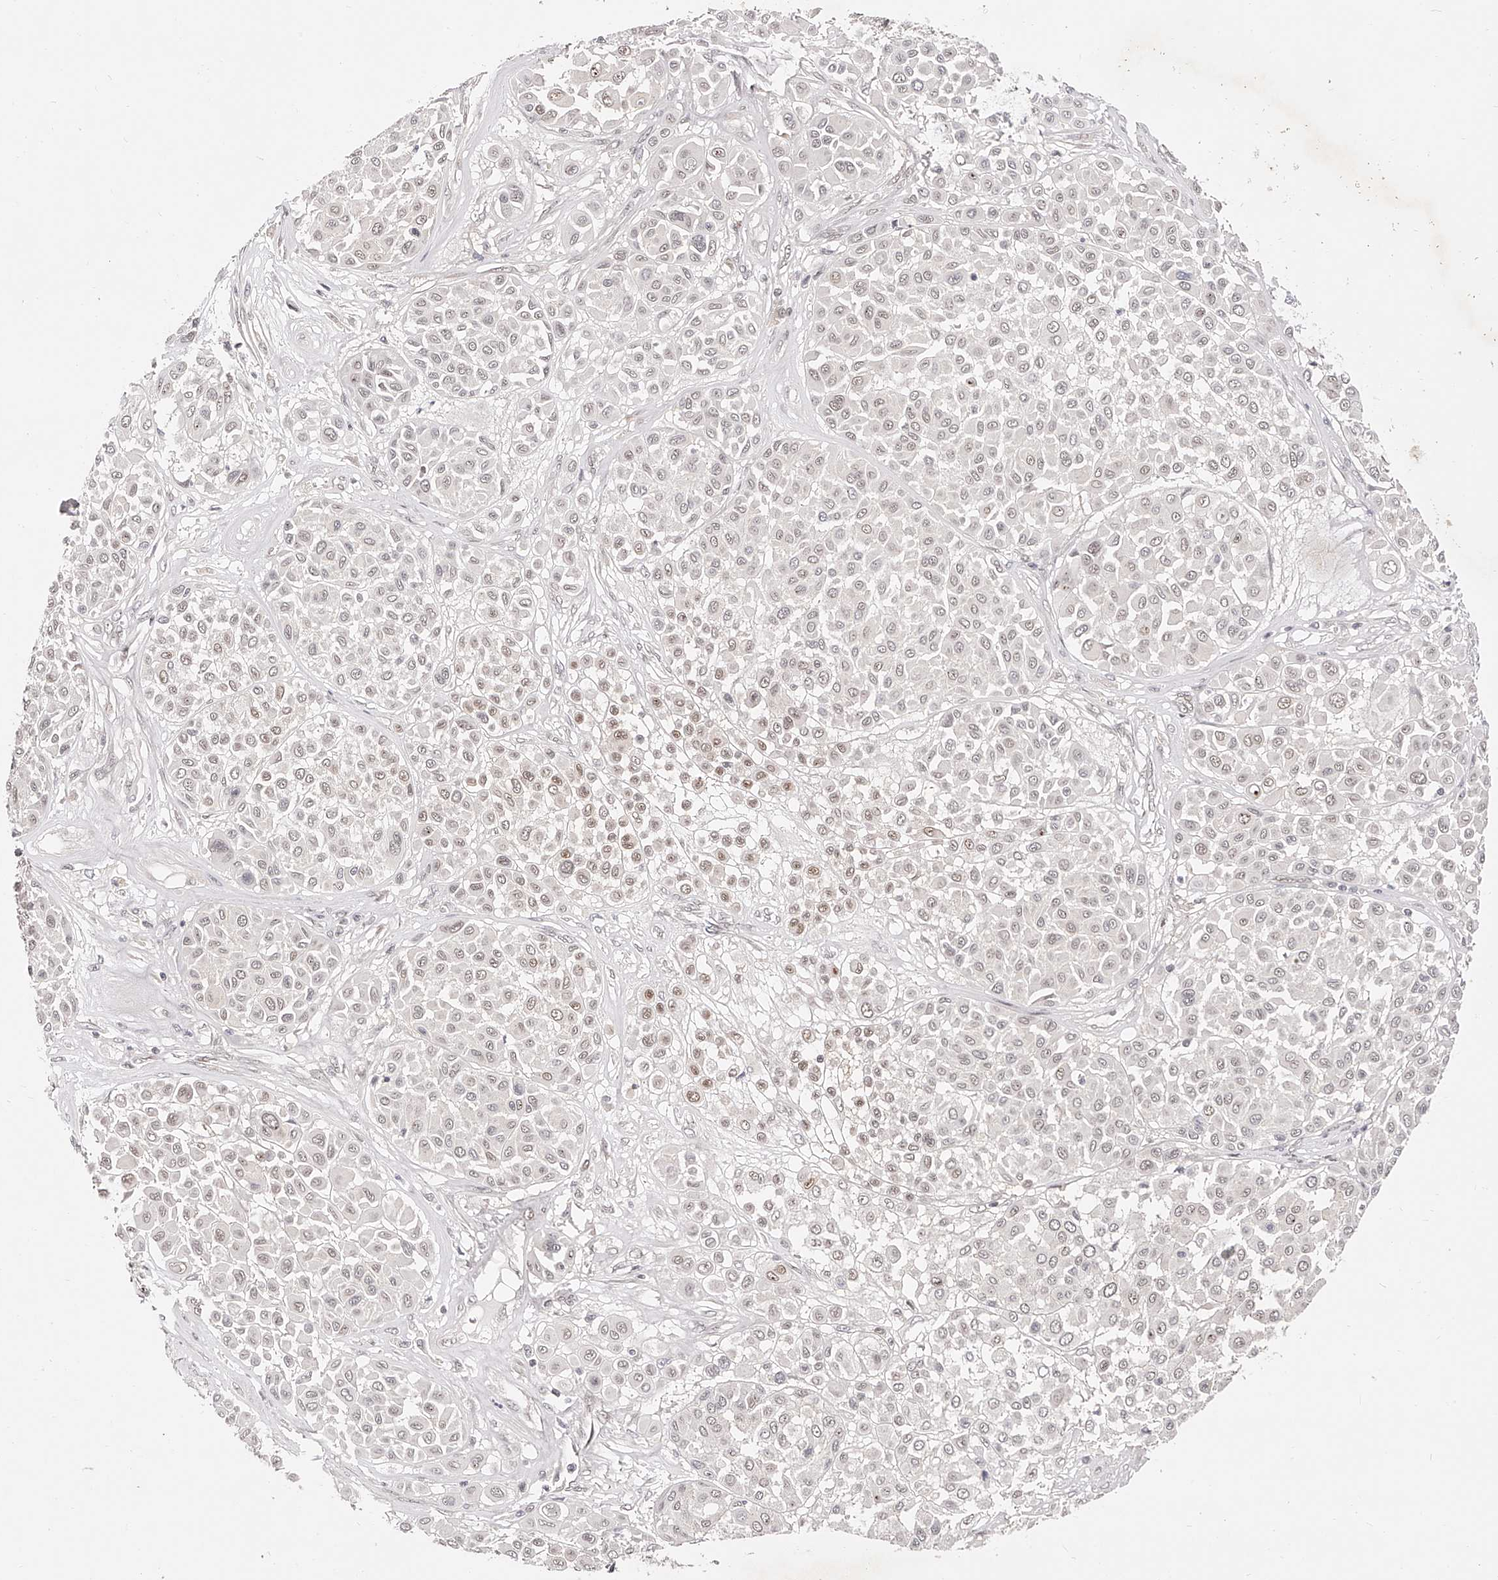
{"staining": {"intensity": "weak", "quantity": "<25%", "location": "nuclear"}, "tissue": "melanoma", "cell_type": "Tumor cells", "image_type": "cancer", "snomed": [{"axis": "morphology", "description": "Malignant melanoma, Metastatic site"}, {"axis": "topography", "description": "Soft tissue"}], "caption": "A micrograph of human malignant melanoma (metastatic site) is negative for staining in tumor cells.", "gene": "USF3", "patient": {"sex": "male", "age": 41}}